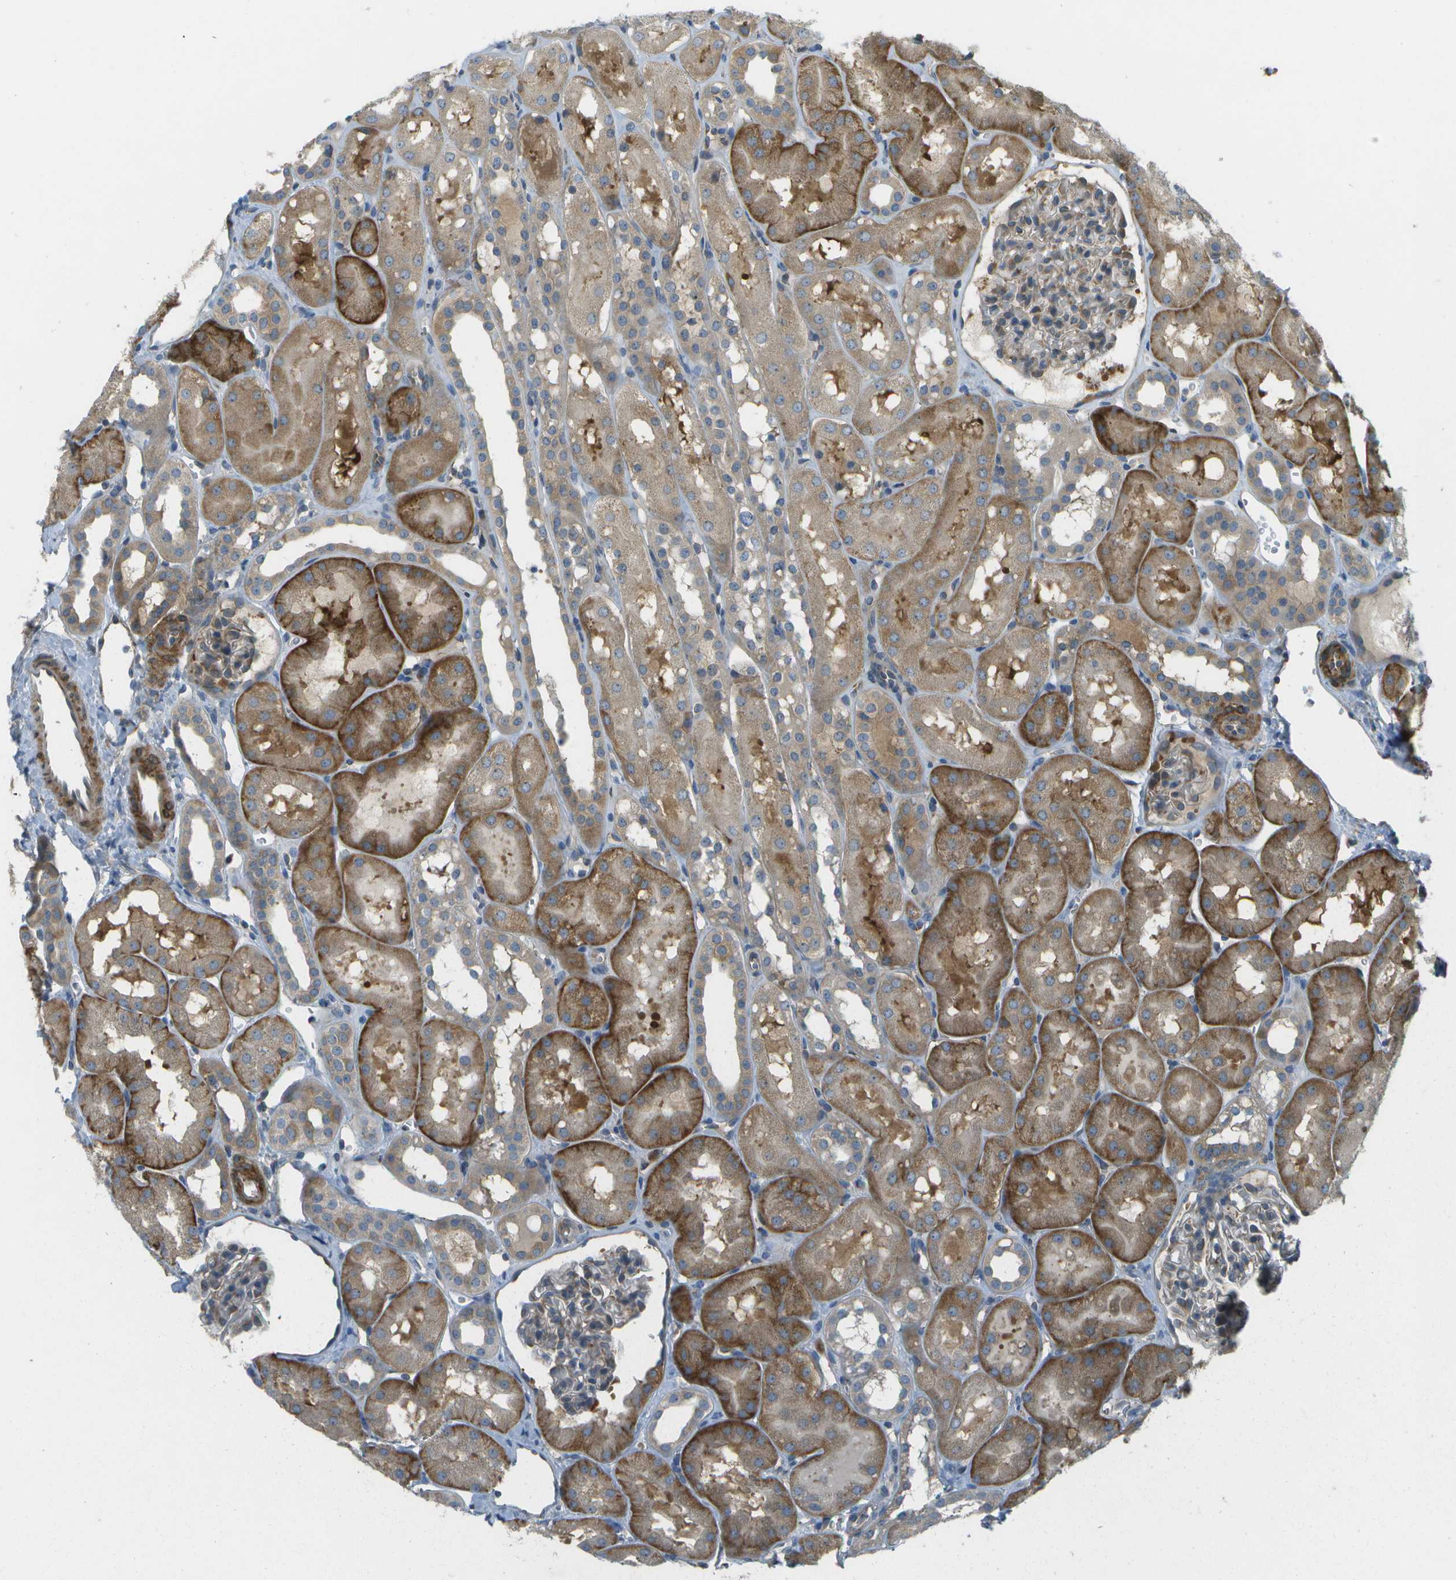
{"staining": {"intensity": "weak", "quantity": "<25%", "location": "cytoplasmic/membranous"}, "tissue": "kidney", "cell_type": "Cells in glomeruli", "image_type": "normal", "snomed": [{"axis": "morphology", "description": "Normal tissue, NOS"}, {"axis": "topography", "description": "Kidney"}, {"axis": "topography", "description": "Urinary bladder"}], "caption": "Protein analysis of benign kidney shows no significant staining in cells in glomeruli. Nuclei are stained in blue.", "gene": "WNK2", "patient": {"sex": "male", "age": 16}}